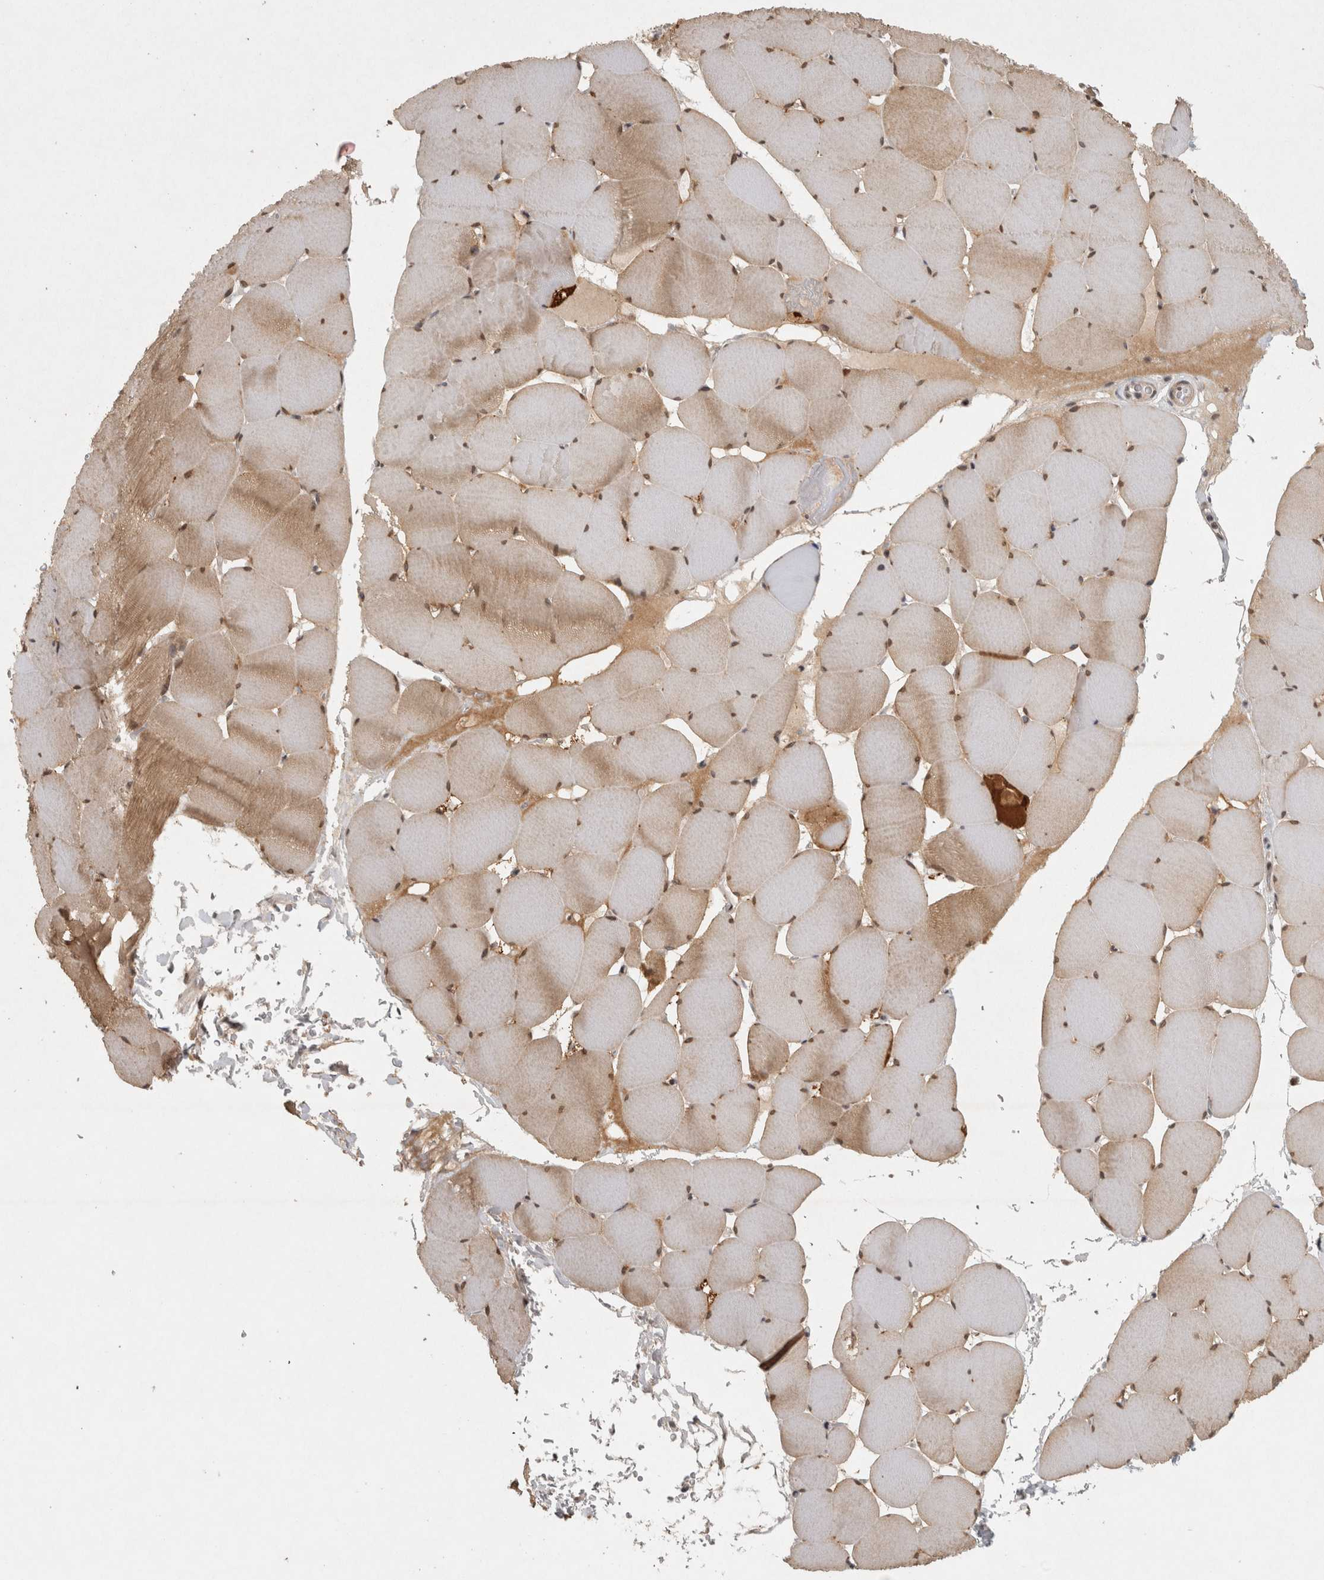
{"staining": {"intensity": "moderate", "quantity": "25%-75%", "location": "cytoplasmic/membranous,nuclear"}, "tissue": "skeletal muscle", "cell_type": "Myocytes", "image_type": "normal", "snomed": [{"axis": "morphology", "description": "Normal tissue, NOS"}, {"axis": "topography", "description": "Skeletal muscle"}], "caption": "A histopathology image of human skeletal muscle stained for a protein shows moderate cytoplasmic/membranous,nuclear brown staining in myocytes.", "gene": "KDM8", "patient": {"sex": "male", "age": 62}}